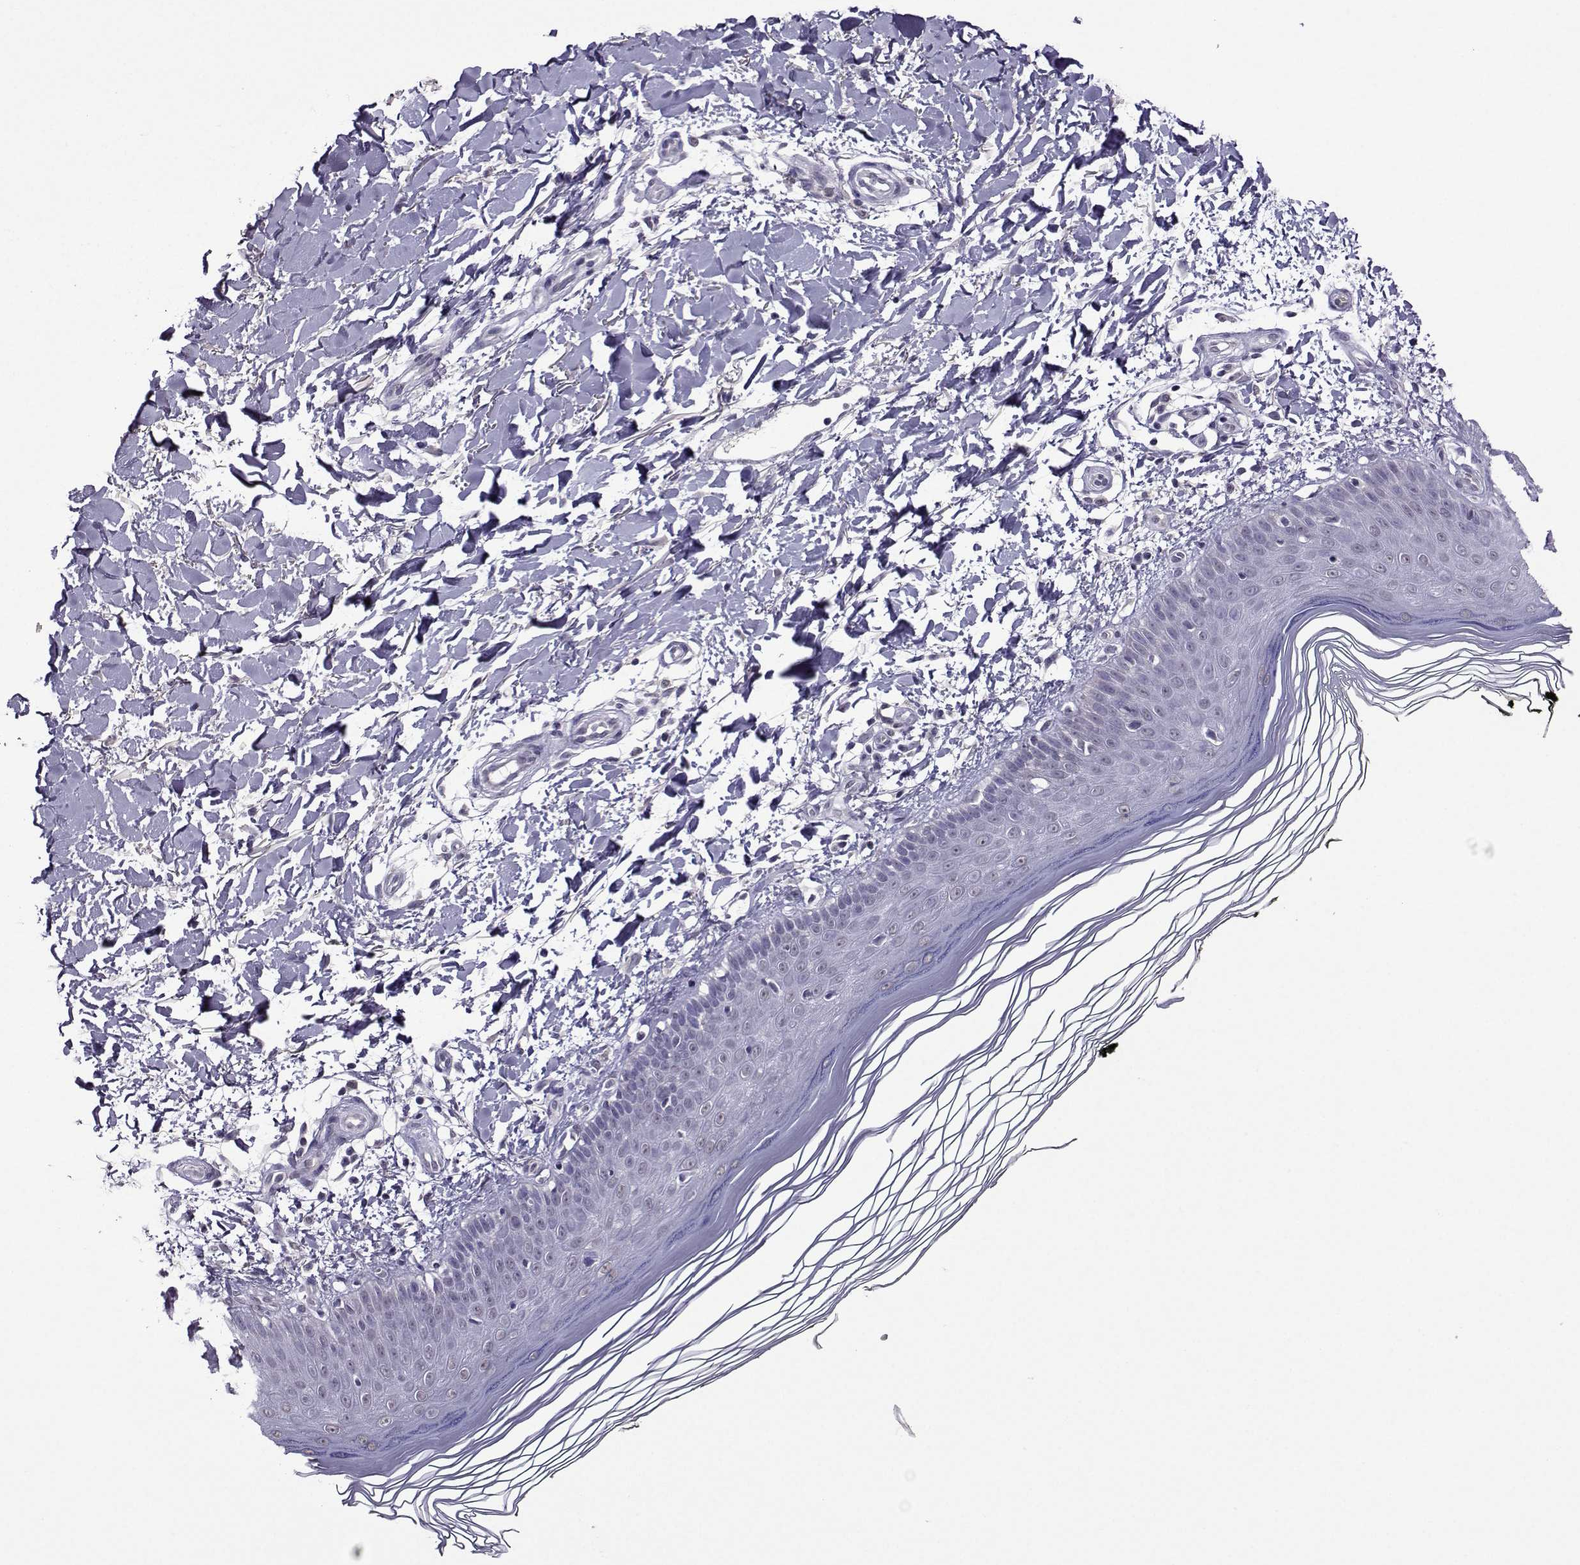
{"staining": {"intensity": "negative", "quantity": "none", "location": "none"}, "tissue": "skin", "cell_type": "Fibroblasts", "image_type": "normal", "snomed": [{"axis": "morphology", "description": "Normal tissue, NOS"}, {"axis": "topography", "description": "Skin"}], "caption": "Fibroblasts show no significant protein staining in unremarkable skin. The staining was performed using DAB (3,3'-diaminobenzidine) to visualize the protein expression in brown, while the nuclei were stained in blue with hematoxylin (Magnification: 20x).", "gene": "DDX20", "patient": {"sex": "female", "age": 62}}